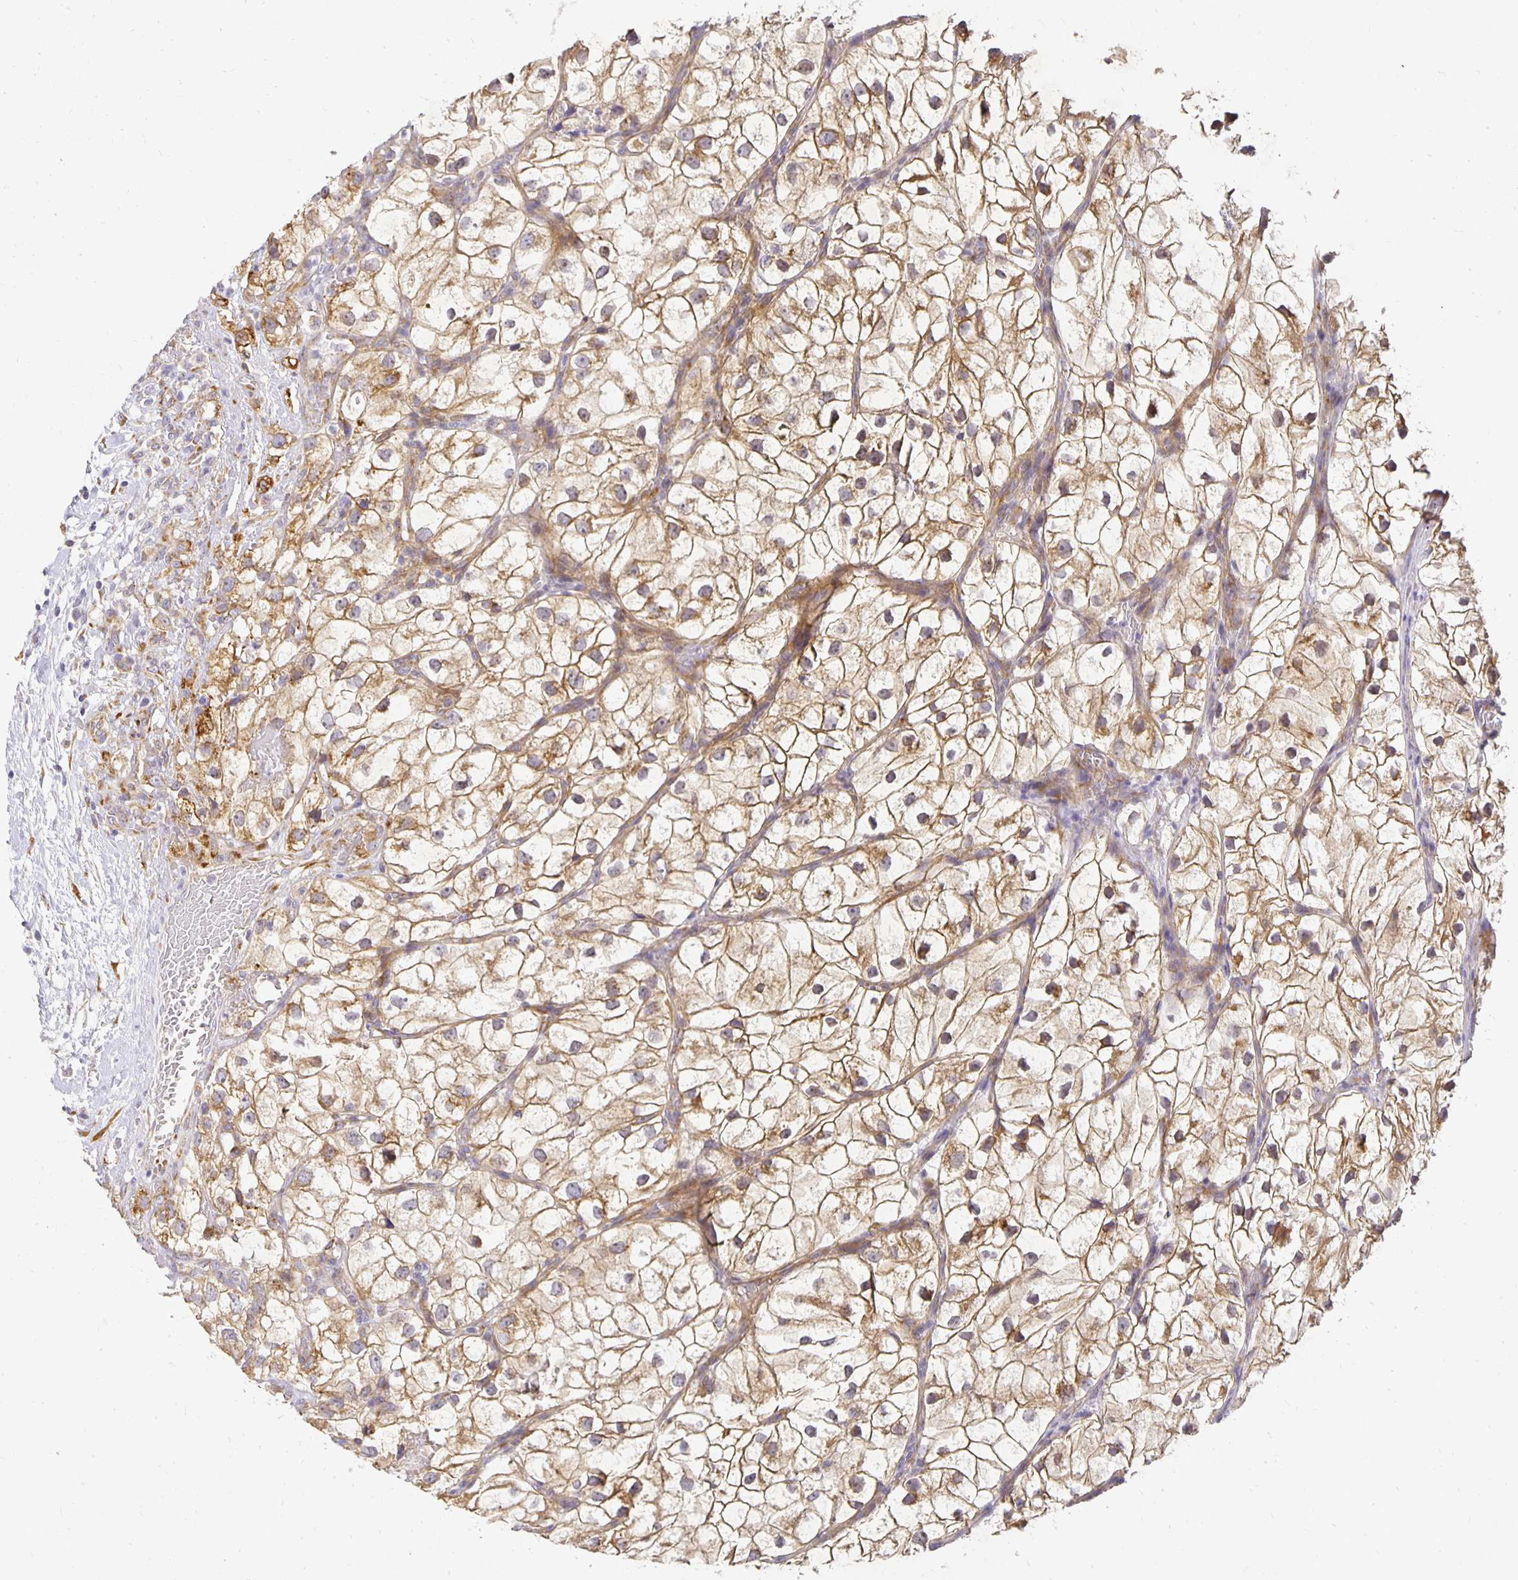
{"staining": {"intensity": "weak", "quantity": ">75%", "location": "cytoplasmic/membranous"}, "tissue": "renal cancer", "cell_type": "Tumor cells", "image_type": "cancer", "snomed": [{"axis": "morphology", "description": "Adenocarcinoma, NOS"}, {"axis": "topography", "description": "Kidney"}], "caption": "Immunohistochemical staining of renal adenocarcinoma shows low levels of weak cytoplasmic/membranous protein expression in about >75% of tumor cells.", "gene": "PLOD1", "patient": {"sex": "male", "age": 59}}